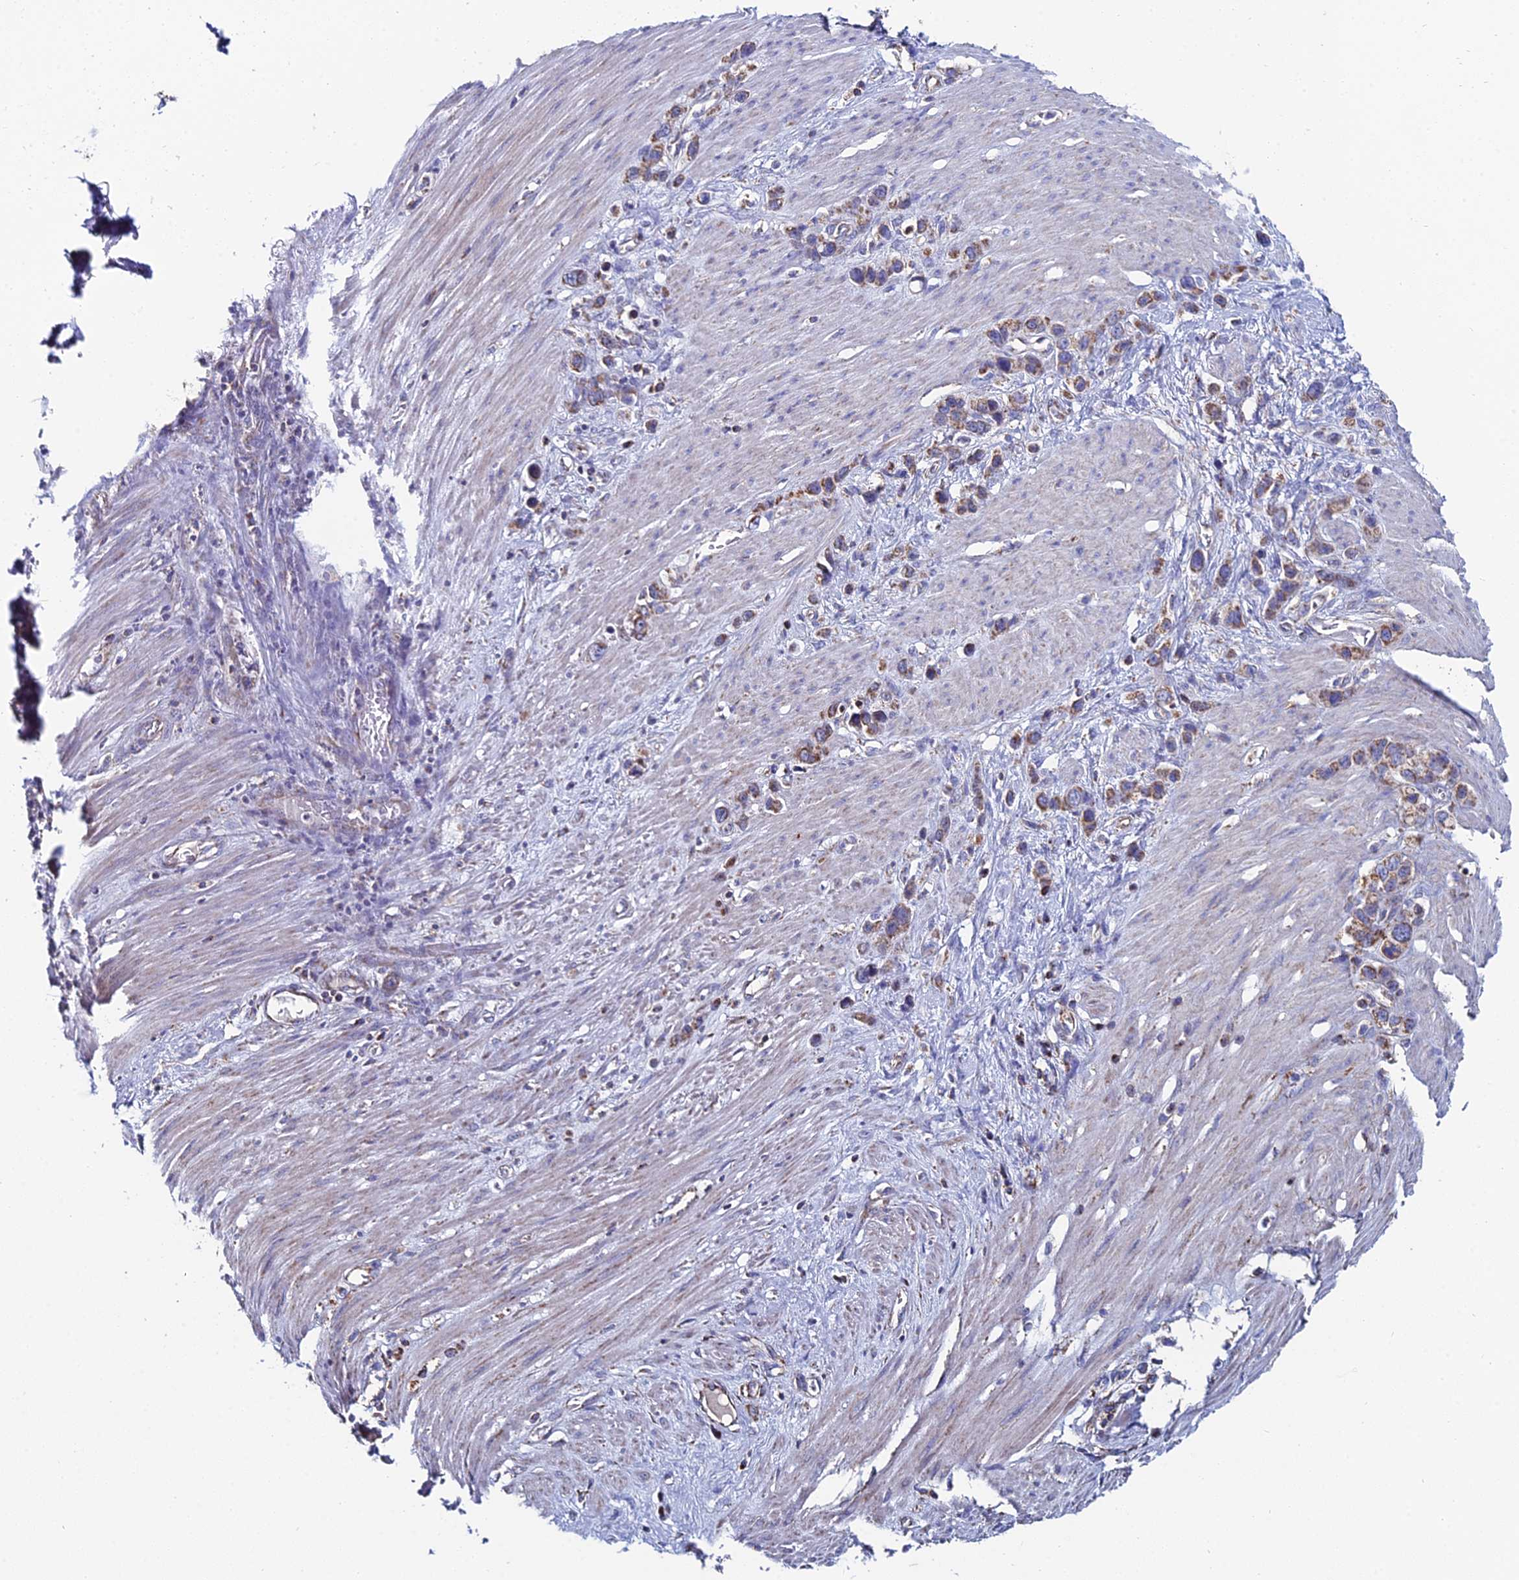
{"staining": {"intensity": "moderate", "quantity": ">75%", "location": "cytoplasmic/membranous"}, "tissue": "stomach cancer", "cell_type": "Tumor cells", "image_type": "cancer", "snomed": [{"axis": "morphology", "description": "Adenocarcinoma, NOS"}, {"axis": "morphology", "description": "Adenocarcinoma, High grade"}, {"axis": "topography", "description": "Stomach, upper"}, {"axis": "topography", "description": "Stomach, lower"}], "caption": "High-power microscopy captured an immunohistochemistry image of stomach cancer (adenocarcinoma), revealing moderate cytoplasmic/membranous expression in about >75% of tumor cells. The staining was performed using DAB to visualize the protein expression in brown, while the nuclei were stained in blue with hematoxylin (Magnification: 20x).", "gene": "SPOCK2", "patient": {"sex": "female", "age": 65}}